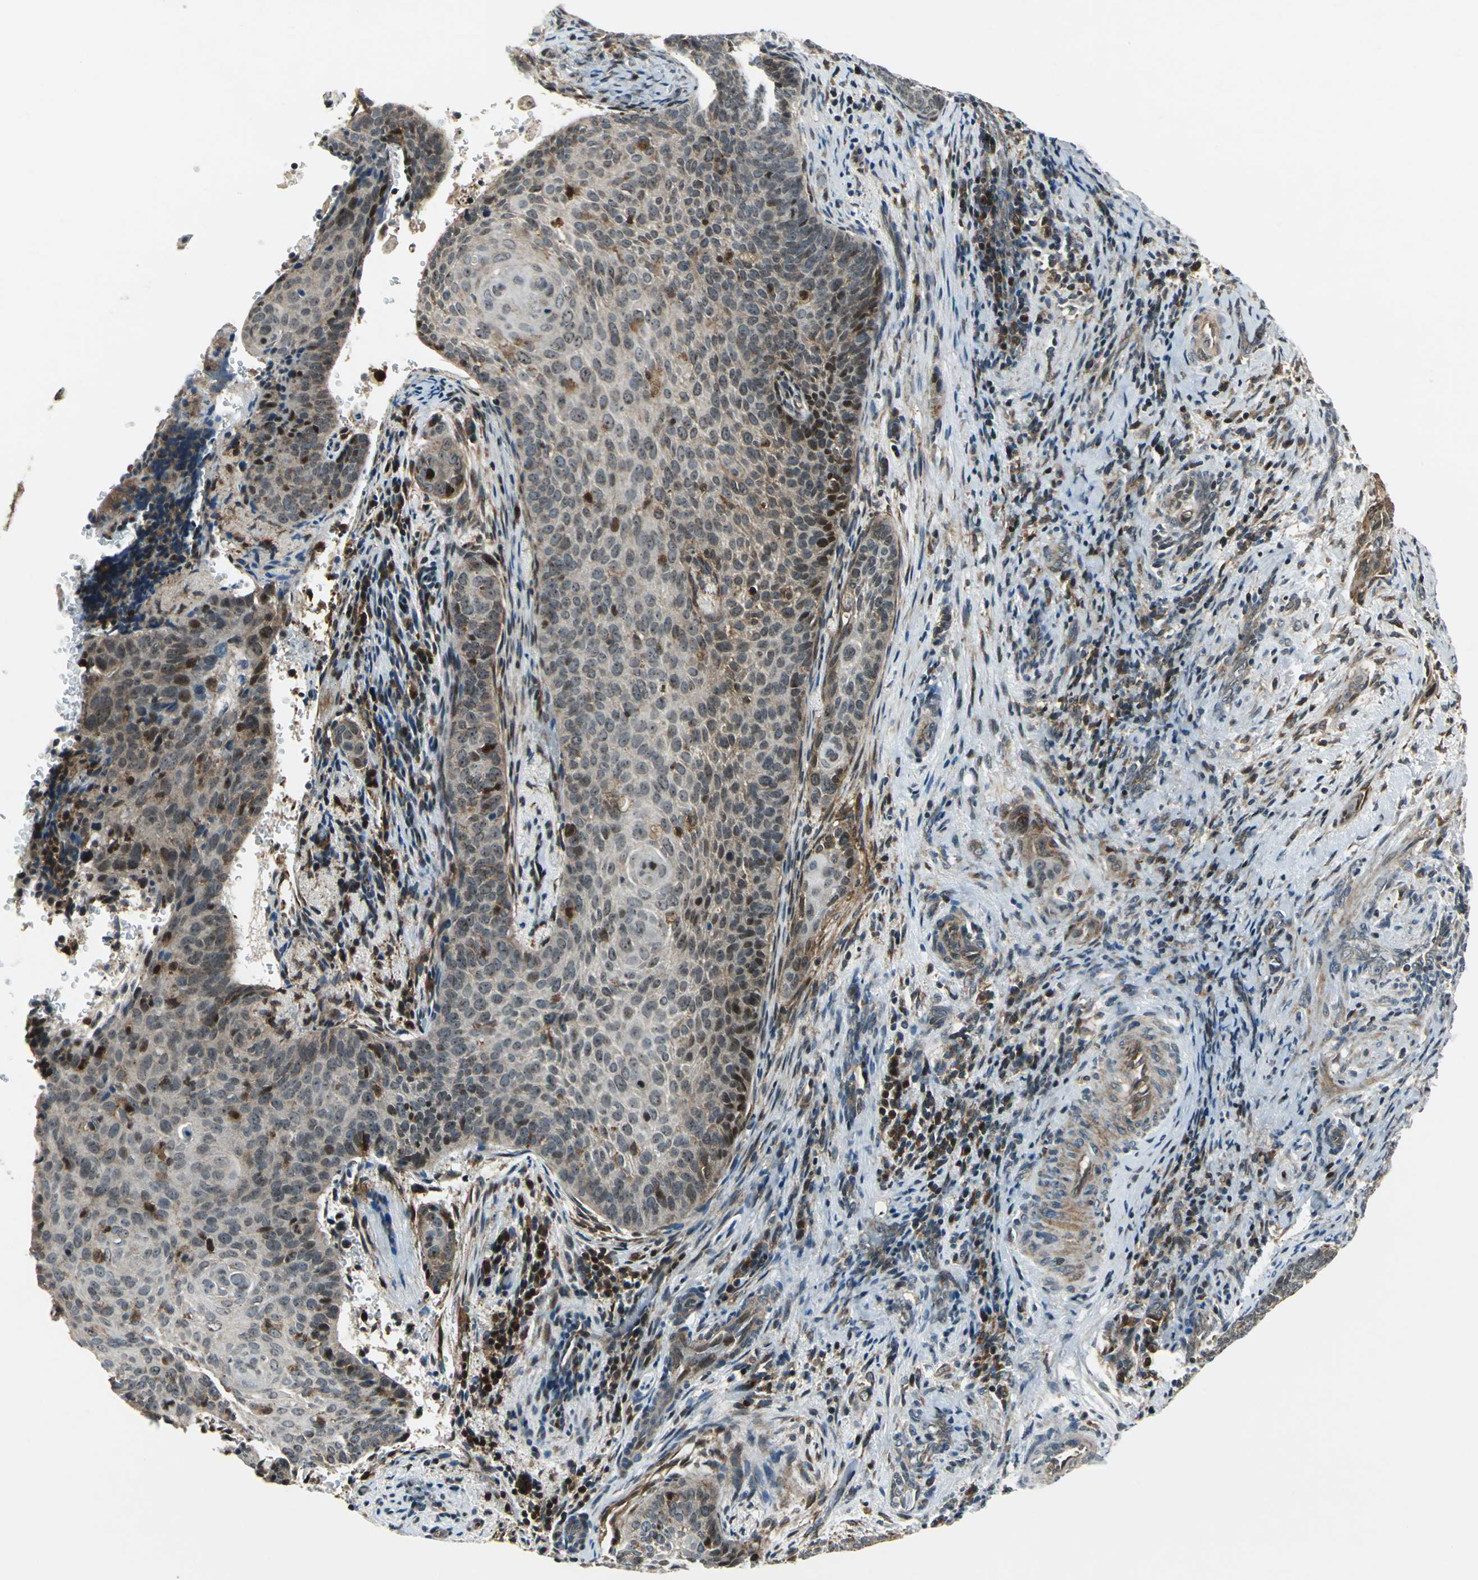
{"staining": {"intensity": "moderate", "quantity": "25%-75%", "location": "cytoplasmic/membranous,nuclear"}, "tissue": "cervical cancer", "cell_type": "Tumor cells", "image_type": "cancer", "snomed": [{"axis": "morphology", "description": "Squamous cell carcinoma, NOS"}, {"axis": "topography", "description": "Cervix"}], "caption": "Brown immunohistochemical staining in squamous cell carcinoma (cervical) reveals moderate cytoplasmic/membranous and nuclear expression in approximately 25%-75% of tumor cells. The protein is shown in brown color, while the nuclei are stained blue.", "gene": "AATF", "patient": {"sex": "female", "age": 33}}